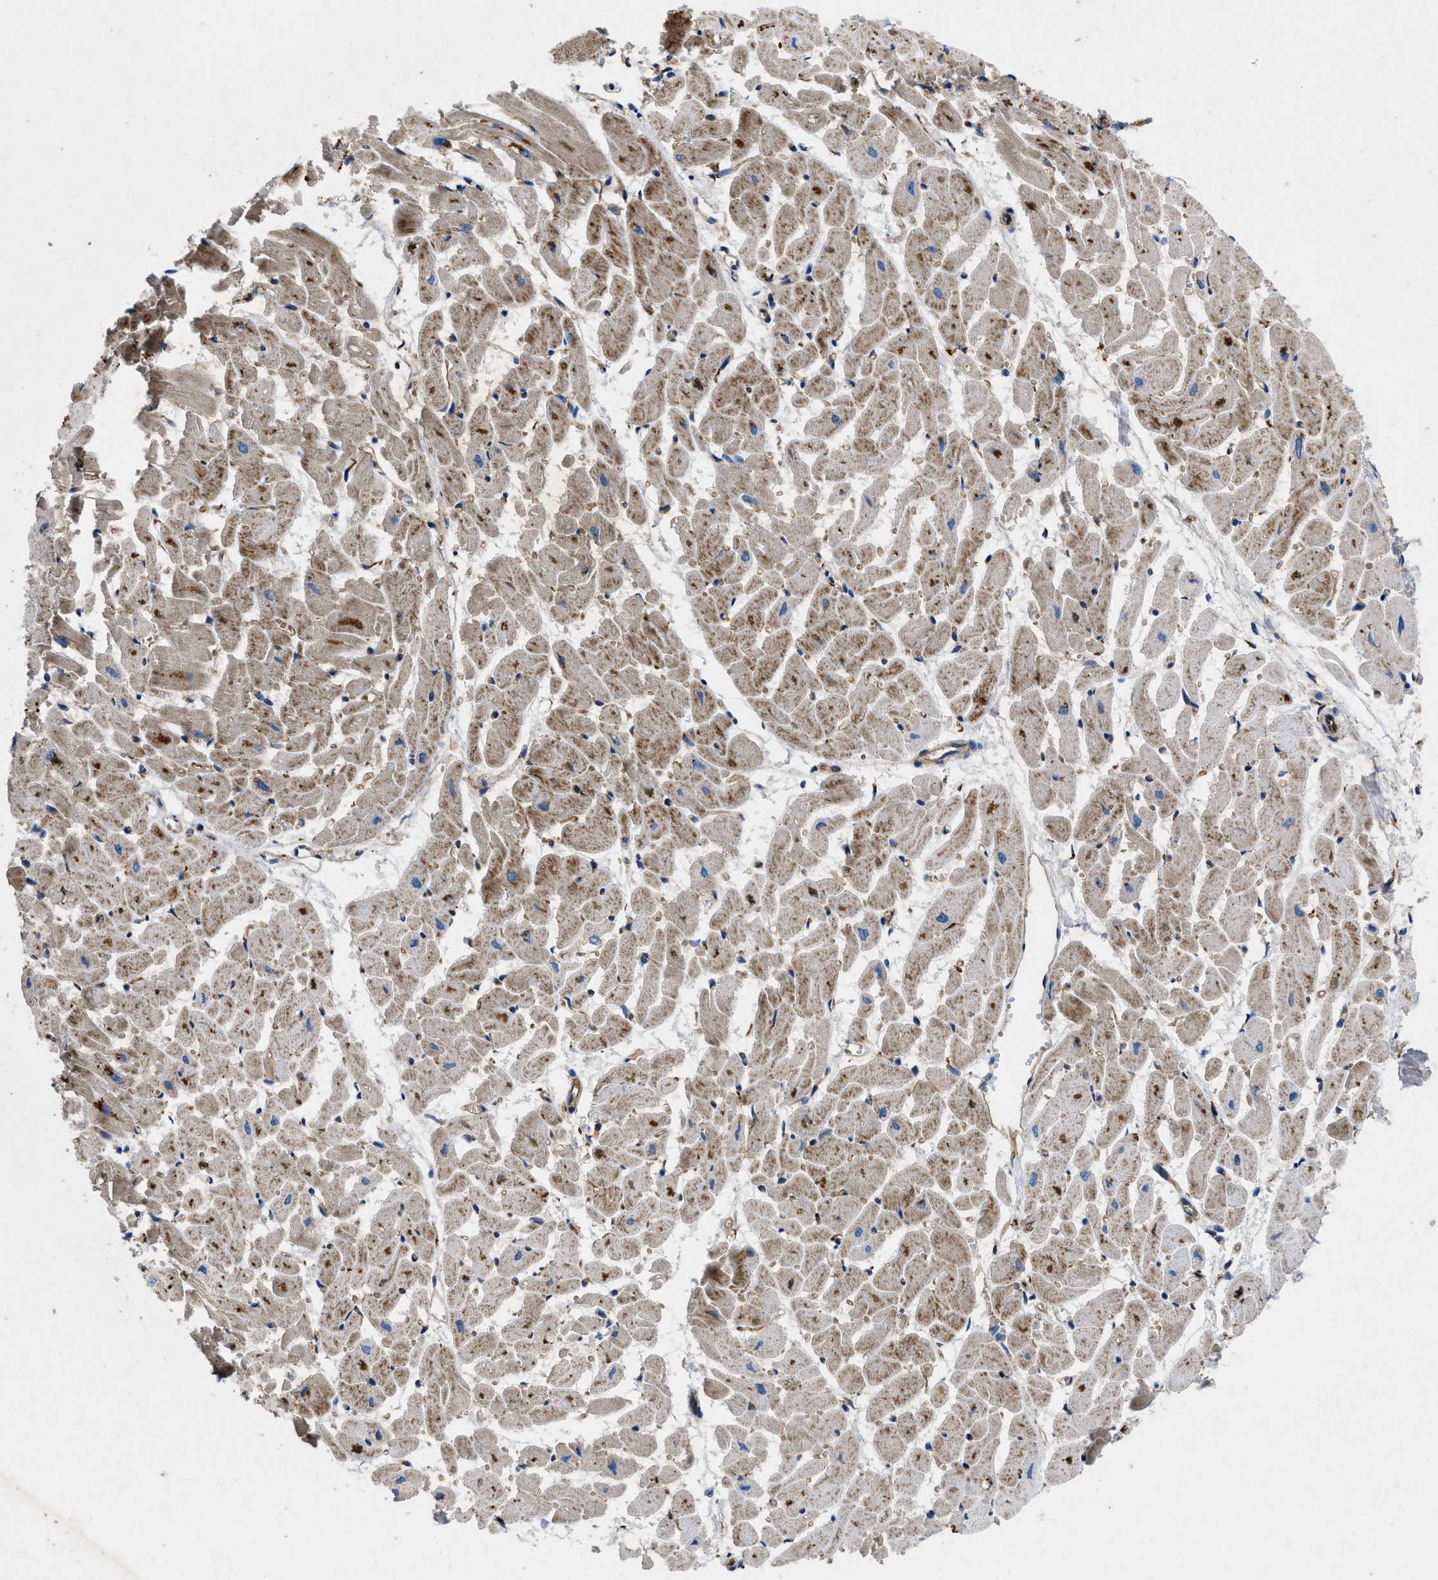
{"staining": {"intensity": "moderate", "quantity": ">75%", "location": "cytoplasmic/membranous"}, "tissue": "heart muscle", "cell_type": "Cardiomyocytes", "image_type": "normal", "snomed": [{"axis": "morphology", "description": "Normal tissue, NOS"}, {"axis": "topography", "description": "Heart"}], "caption": "An immunohistochemistry photomicrograph of unremarkable tissue is shown. Protein staining in brown highlights moderate cytoplasmic/membranous positivity in heart muscle within cardiomyocytes.", "gene": "HSPA12B", "patient": {"sex": "female", "age": 19}}